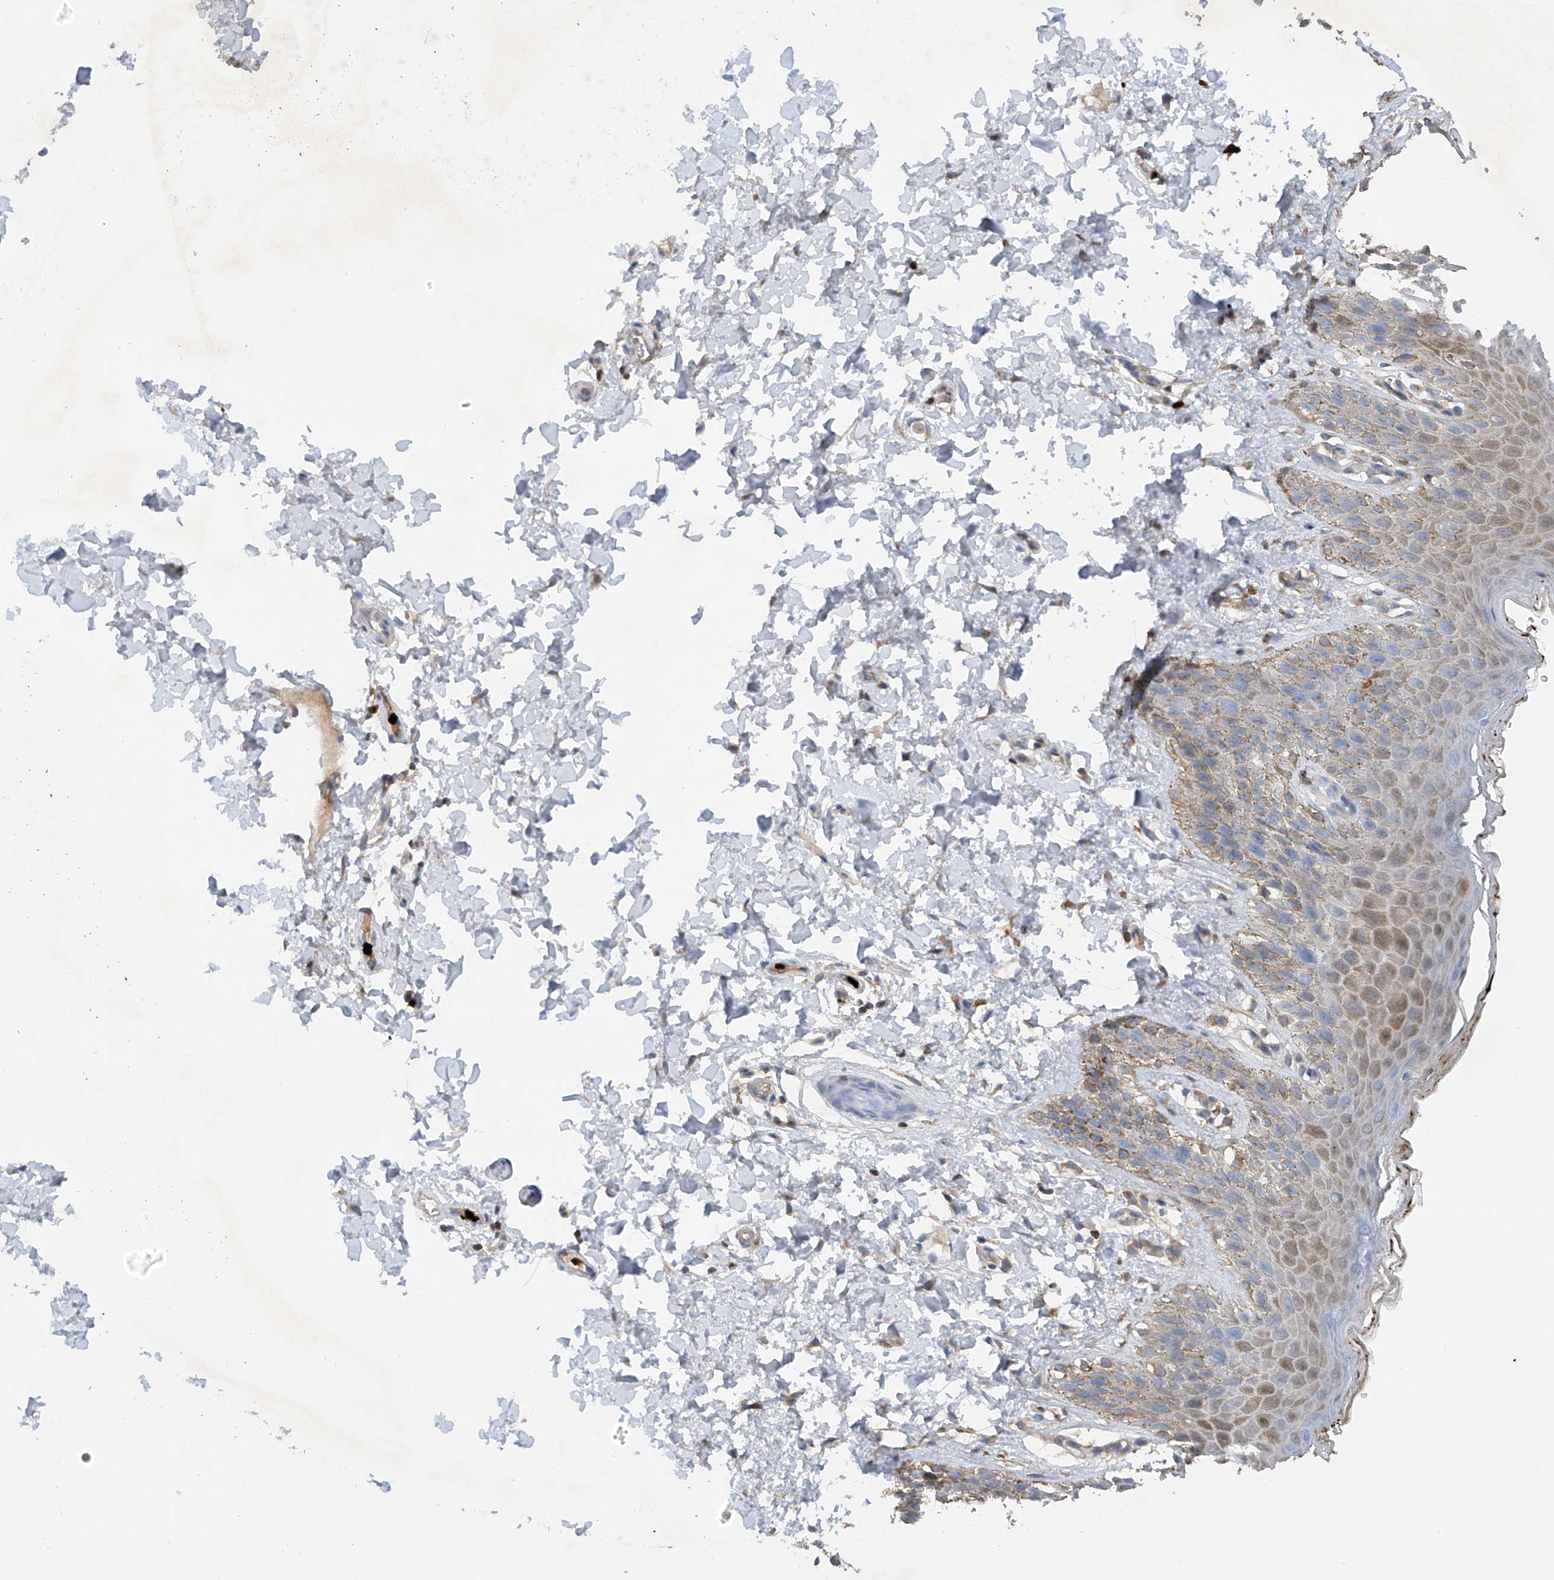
{"staining": {"intensity": "moderate", "quantity": "<25%", "location": "cytoplasmic/membranous"}, "tissue": "skin", "cell_type": "Epidermal cells", "image_type": "normal", "snomed": [{"axis": "morphology", "description": "Normal tissue, NOS"}, {"axis": "topography", "description": "Anal"}], "caption": "The image displays staining of benign skin, revealing moderate cytoplasmic/membranous protein expression (brown color) within epidermal cells. The protein is stained brown, and the nuclei are stained in blue (DAB (3,3'-diaminobenzidine) IHC with brightfield microscopy, high magnification).", "gene": "PHACTR2", "patient": {"sex": "male", "age": 44}}